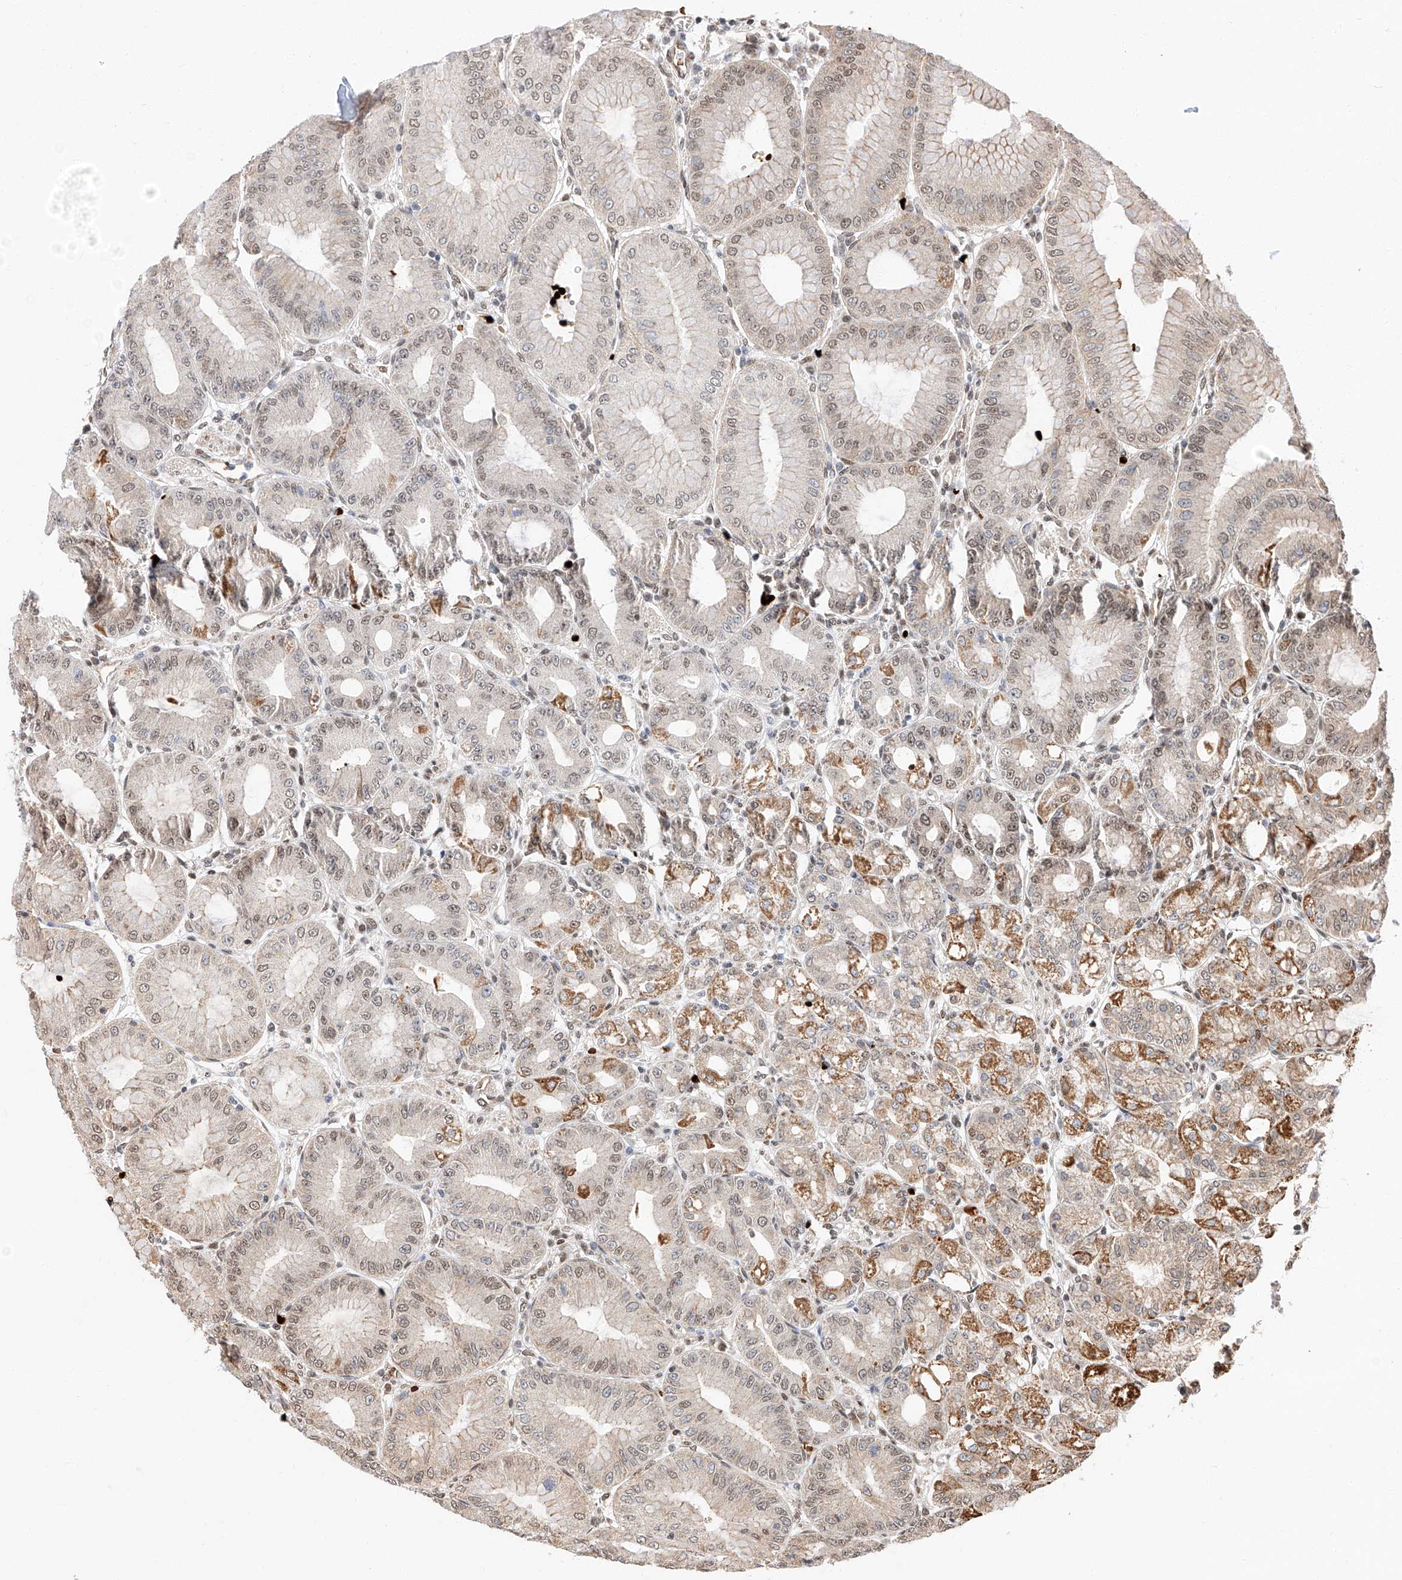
{"staining": {"intensity": "moderate", "quantity": "25%-75%", "location": "cytoplasmic/membranous,nuclear"}, "tissue": "stomach", "cell_type": "Glandular cells", "image_type": "normal", "snomed": [{"axis": "morphology", "description": "Normal tissue, NOS"}, {"axis": "topography", "description": "Stomach, lower"}], "caption": "The image displays a brown stain indicating the presence of a protein in the cytoplasmic/membranous,nuclear of glandular cells in stomach.", "gene": "THTPA", "patient": {"sex": "male", "age": 71}}